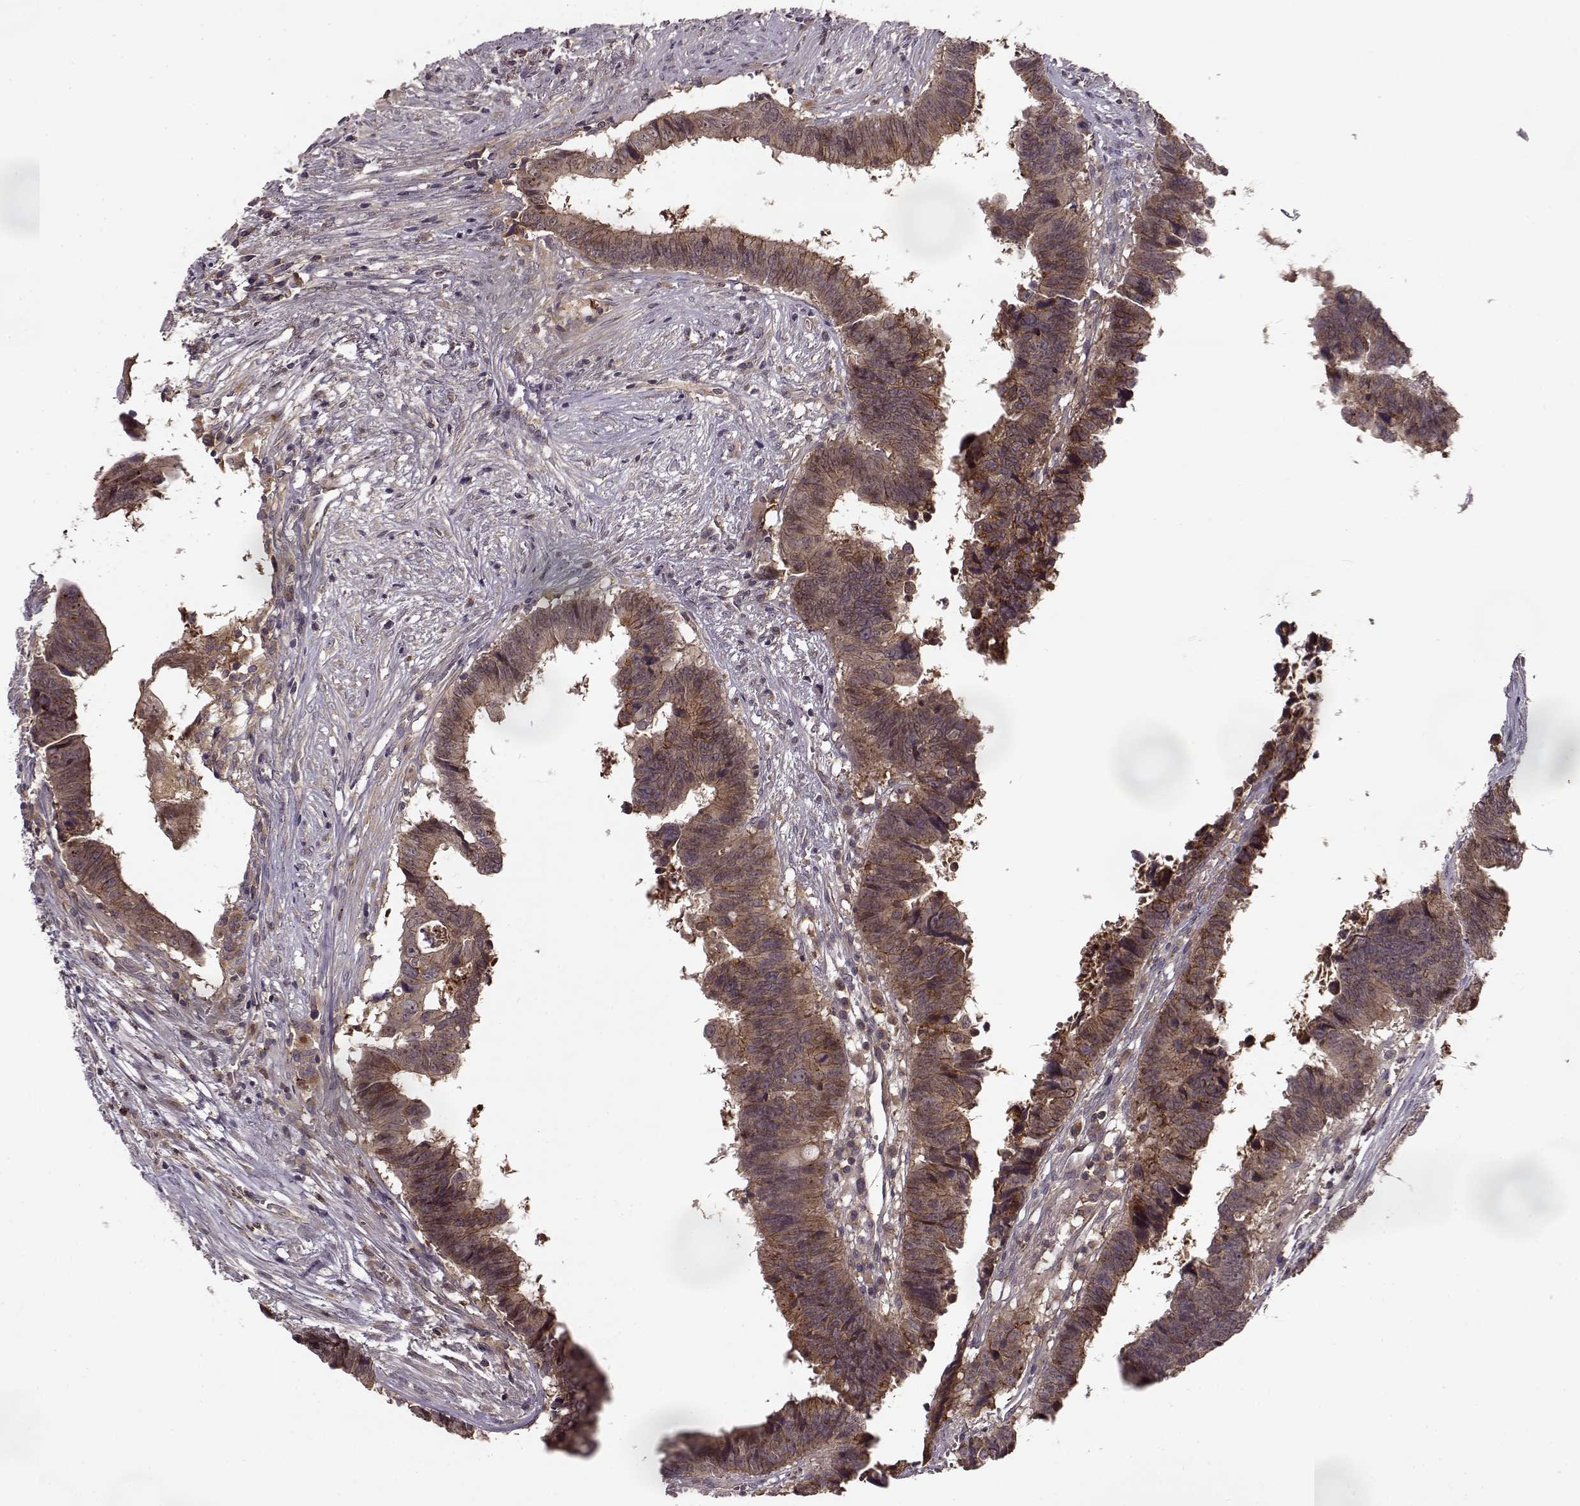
{"staining": {"intensity": "moderate", "quantity": ">75%", "location": "cytoplasmic/membranous"}, "tissue": "colorectal cancer", "cell_type": "Tumor cells", "image_type": "cancer", "snomed": [{"axis": "morphology", "description": "Adenocarcinoma, NOS"}, {"axis": "topography", "description": "Colon"}], "caption": "Colorectal adenocarcinoma stained with a protein marker shows moderate staining in tumor cells.", "gene": "IFRD2", "patient": {"sex": "female", "age": 82}}